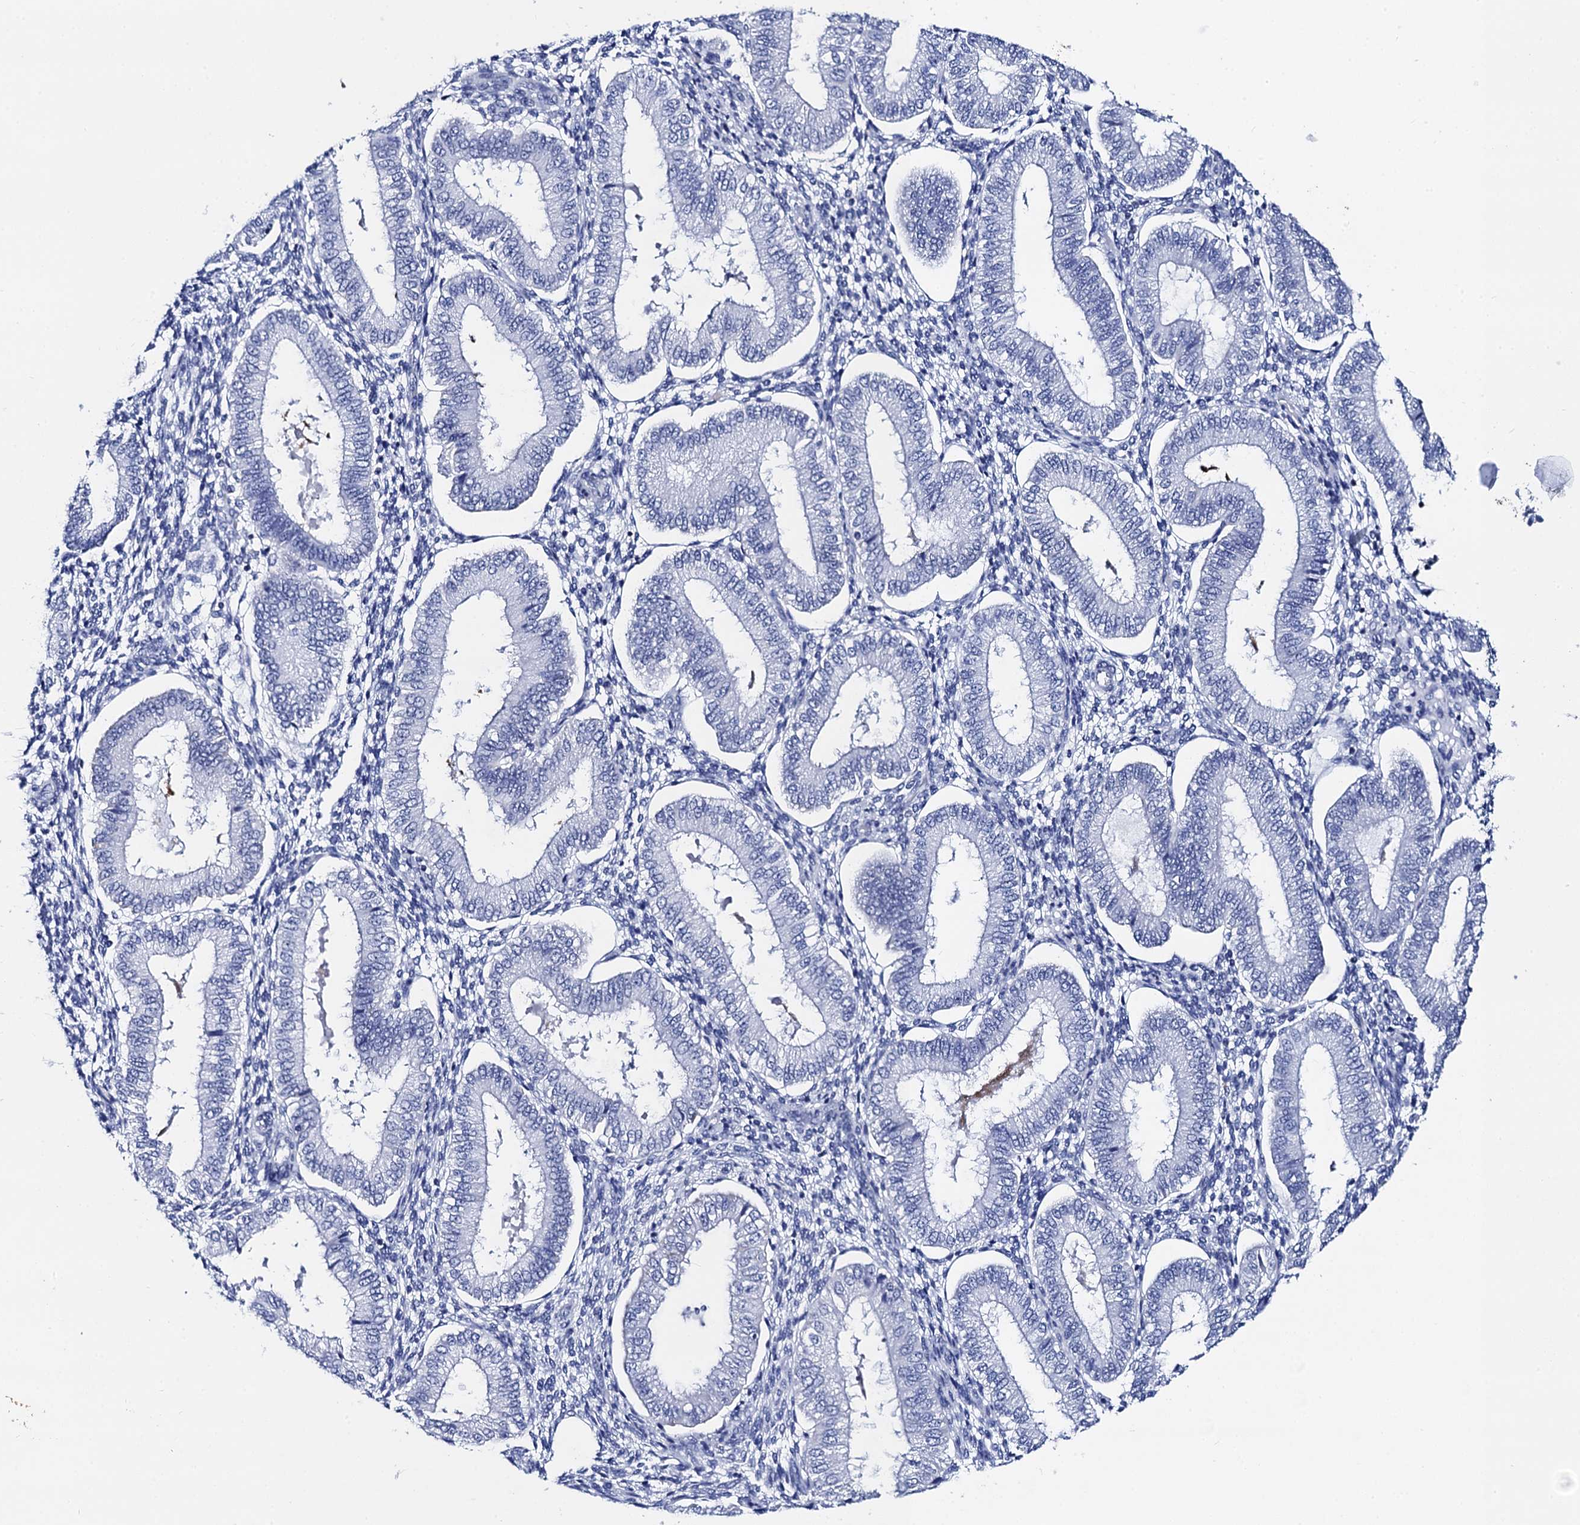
{"staining": {"intensity": "negative", "quantity": "none", "location": "none"}, "tissue": "endometrium", "cell_type": "Cells in endometrial stroma", "image_type": "normal", "snomed": [{"axis": "morphology", "description": "Normal tissue, NOS"}, {"axis": "topography", "description": "Endometrium"}], "caption": "Protein analysis of normal endometrium demonstrates no significant staining in cells in endometrial stroma.", "gene": "ACADSB", "patient": {"sex": "female", "age": 39}}